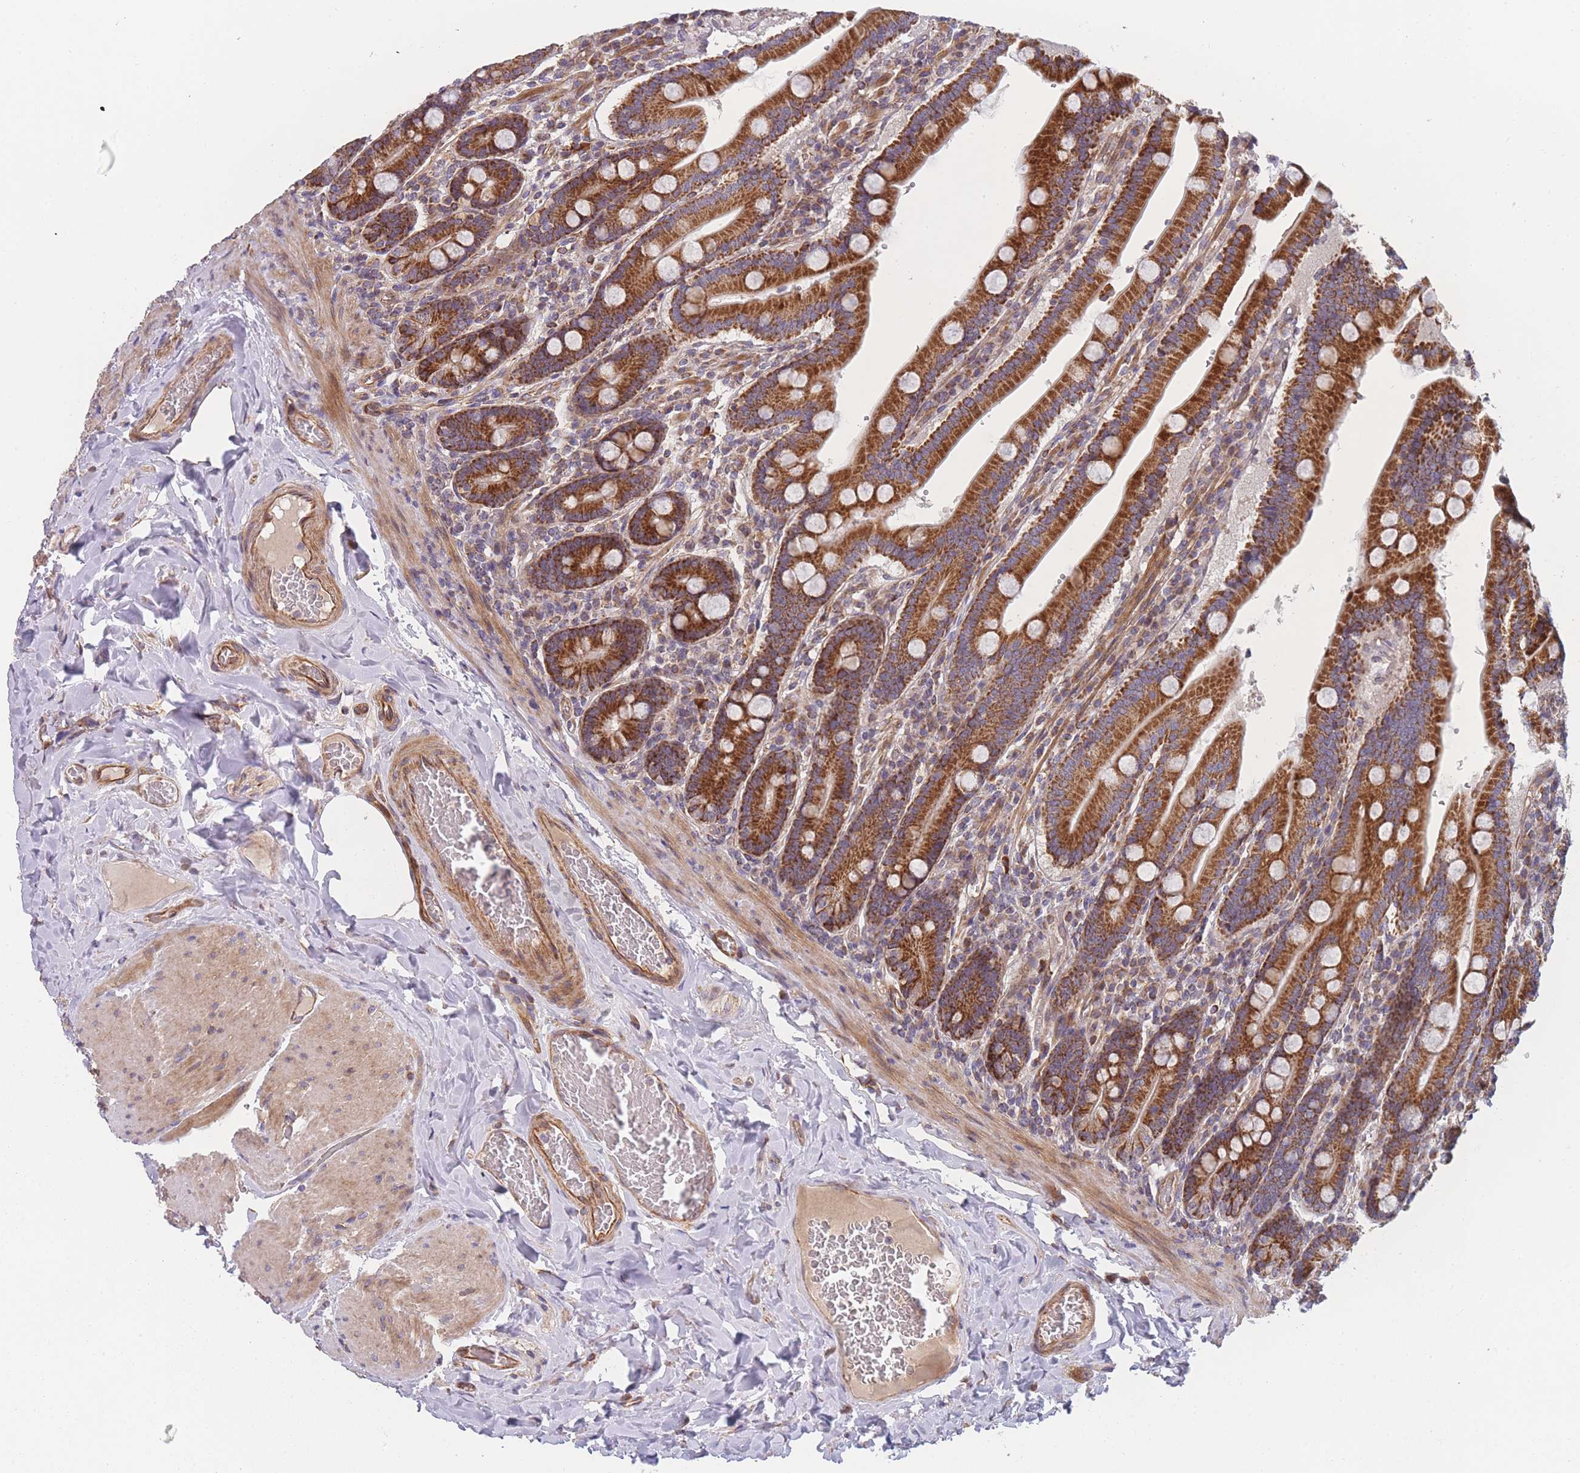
{"staining": {"intensity": "strong", "quantity": ">75%", "location": "cytoplasmic/membranous"}, "tissue": "duodenum", "cell_type": "Glandular cells", "image_type": "normal", "snomed": [{"axis": "morphology", "description": "Normal tissue, NOS"}, {"axis": "topography", "description": "Duodenum"}], "caption": "IHC staining of normal duodenum, which exhibits high levels of strong cytoplasmic/membranous positivity in about >75% of glandular cells indicating strong cytoplasmic/membranous protein expression. The staining was performed using DAB (brown) for protein detection and nuclei were counterstained in hematoxylin (blue).", "gene": "MTRES1", "patient": {"sex": "female", "age": 62}}